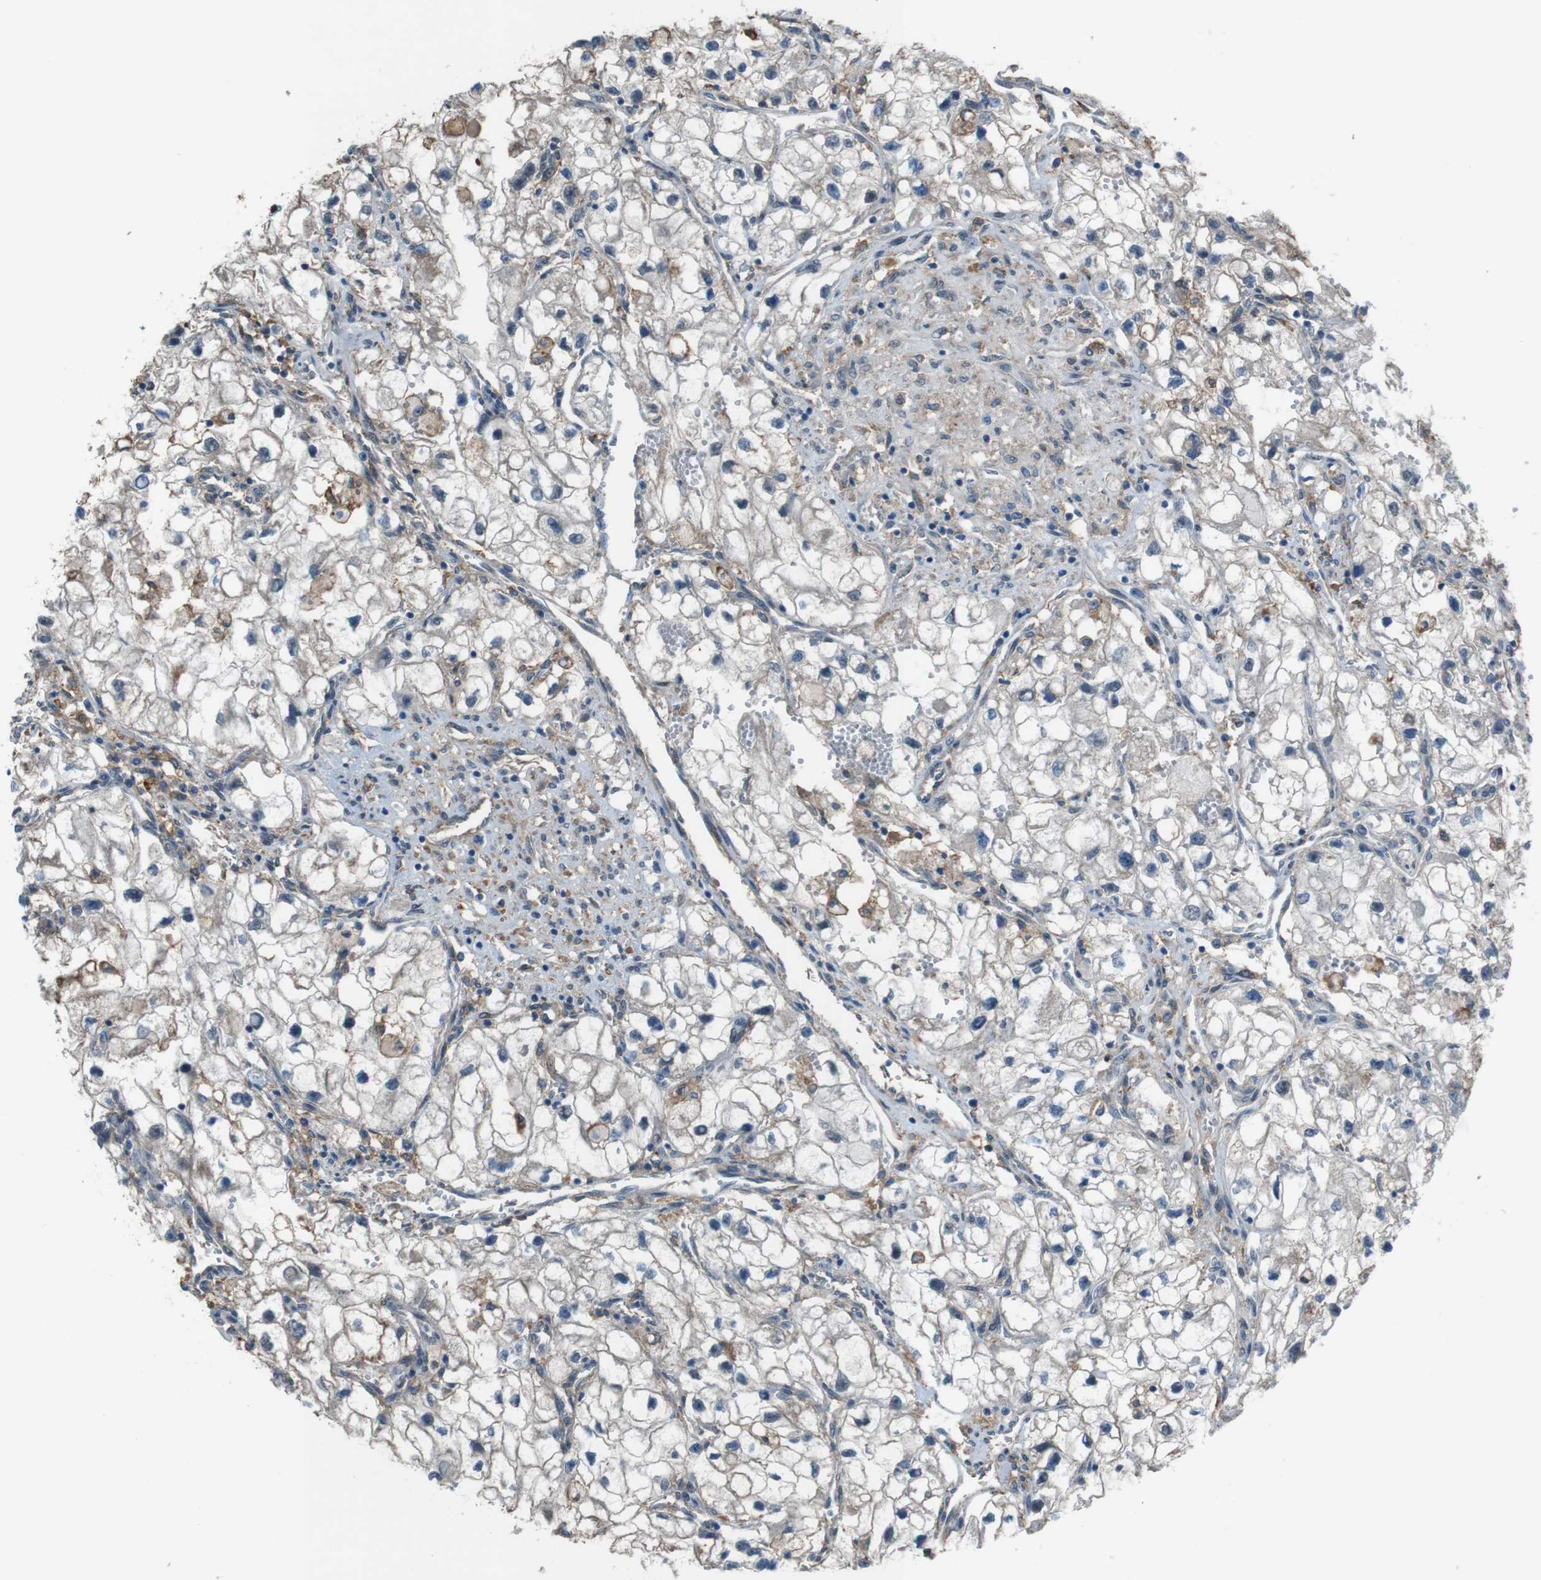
{"staining": {"intensity": "negative", "quantity": "none", "location": "none"}, "tissue": "renal cancer", "cell_type": "Tumor cells", "image_type": "cancer", "snomed": [{"axis": "morphology", "description": "Adenocarcinoma, NOS"}, {"axis": "topography", "description": "Kidney"}], "caption": "The immunohistochemistry (IHC) histopathology image has no significant positivity in tumor cells of renal adenocarcinoma tissue.", "gene": "ATP2B1", "patient": {"sex": "female", "age": 70}}